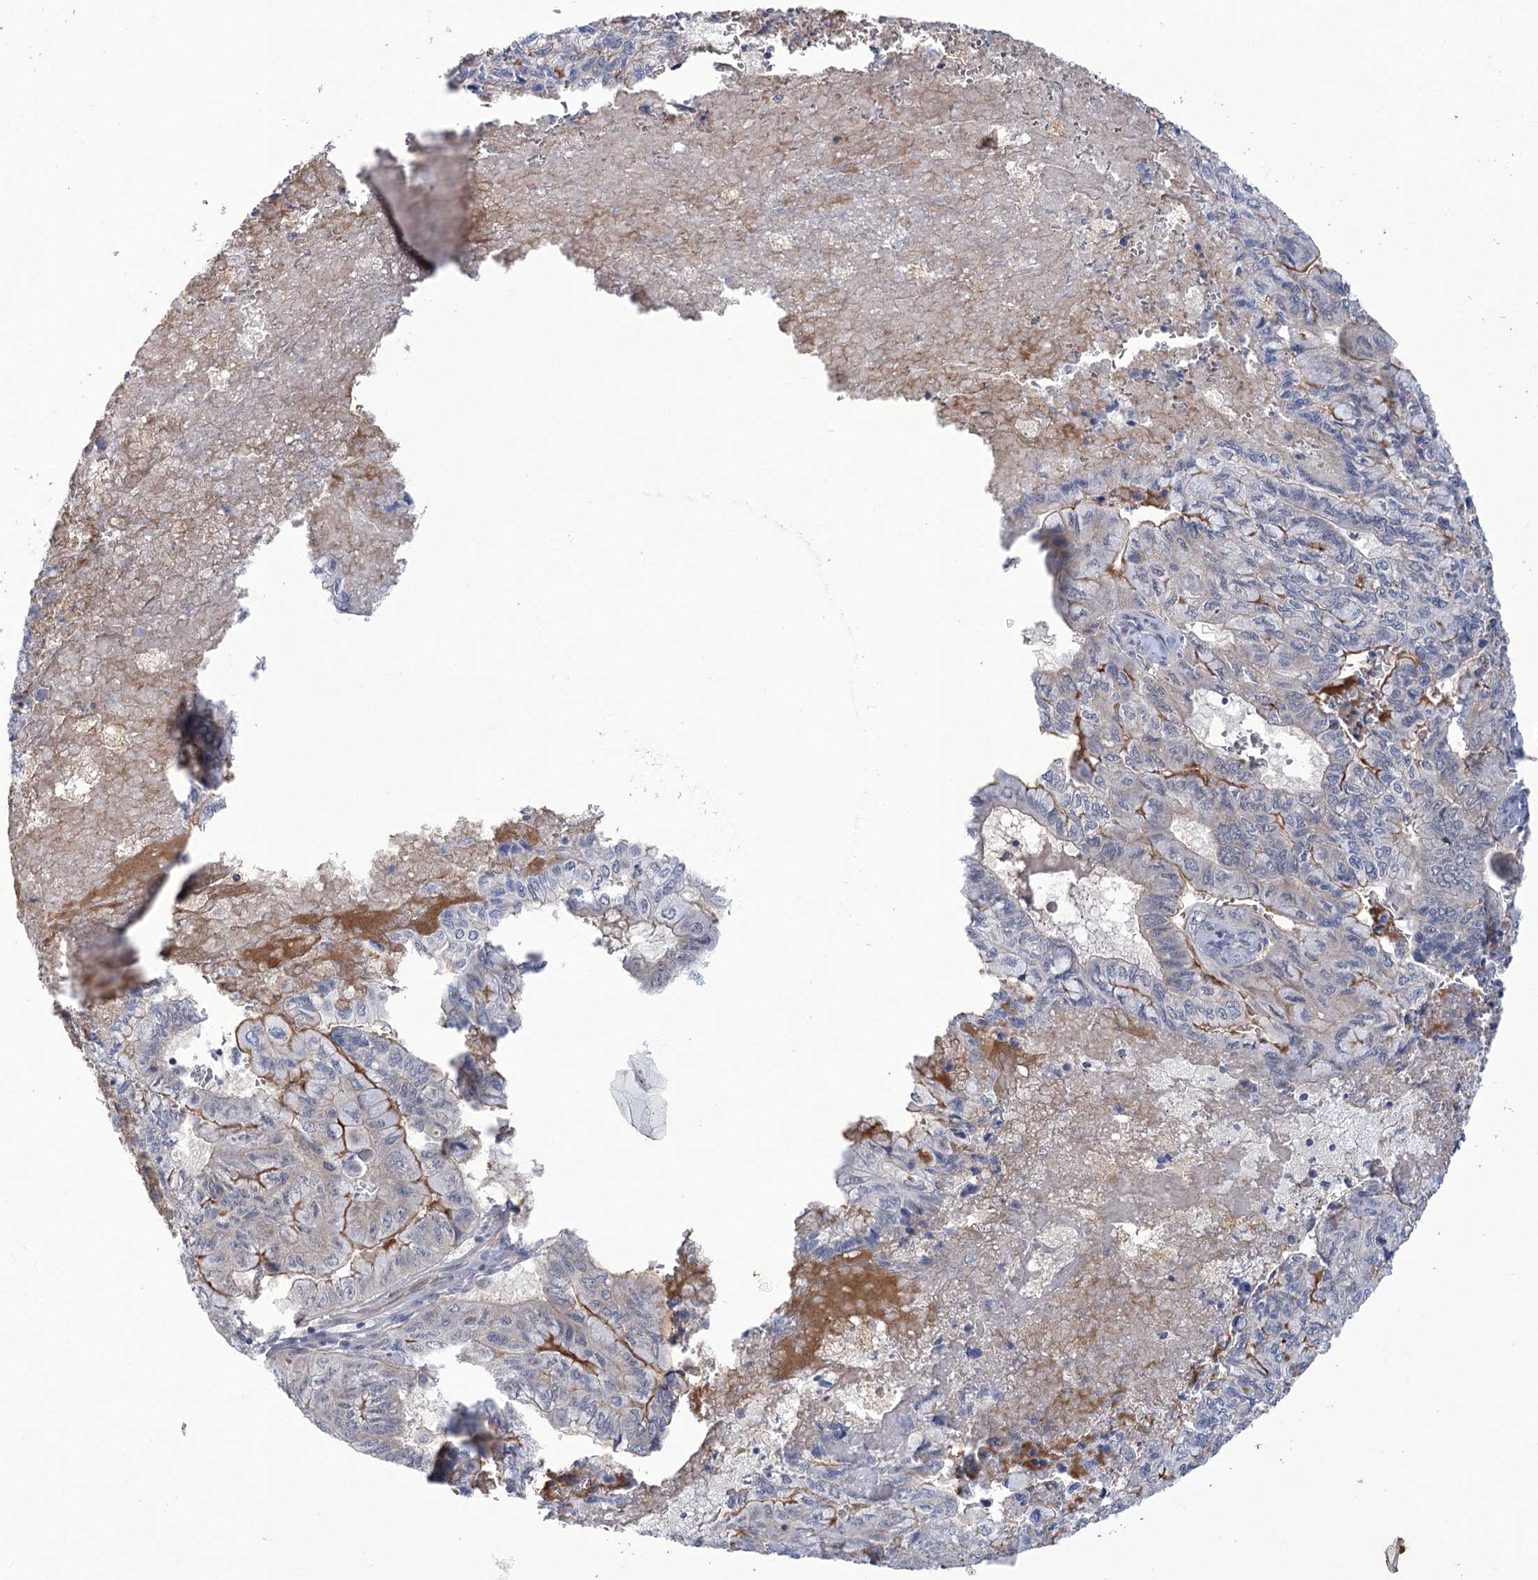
{"staining": {"intensity": "negative", "quantity": "none", "location": "none"}, "tissue": "pancreatic cancer", "cell_type": "Tumor cells", "image_type": "cancer", "snomed": [{"axis": "morphology", "description": "Adenocarcinoma, NOS"}, {"axis": "topography", "description": "Pancreas"}], "caption": "Human adenocarcinoma (pancreatic) stained for a protein using immunohistochemistry shows no staining in tumor cells.", "gene": "ECHDC3", "patient": {"sex": "male", "age": 51}}